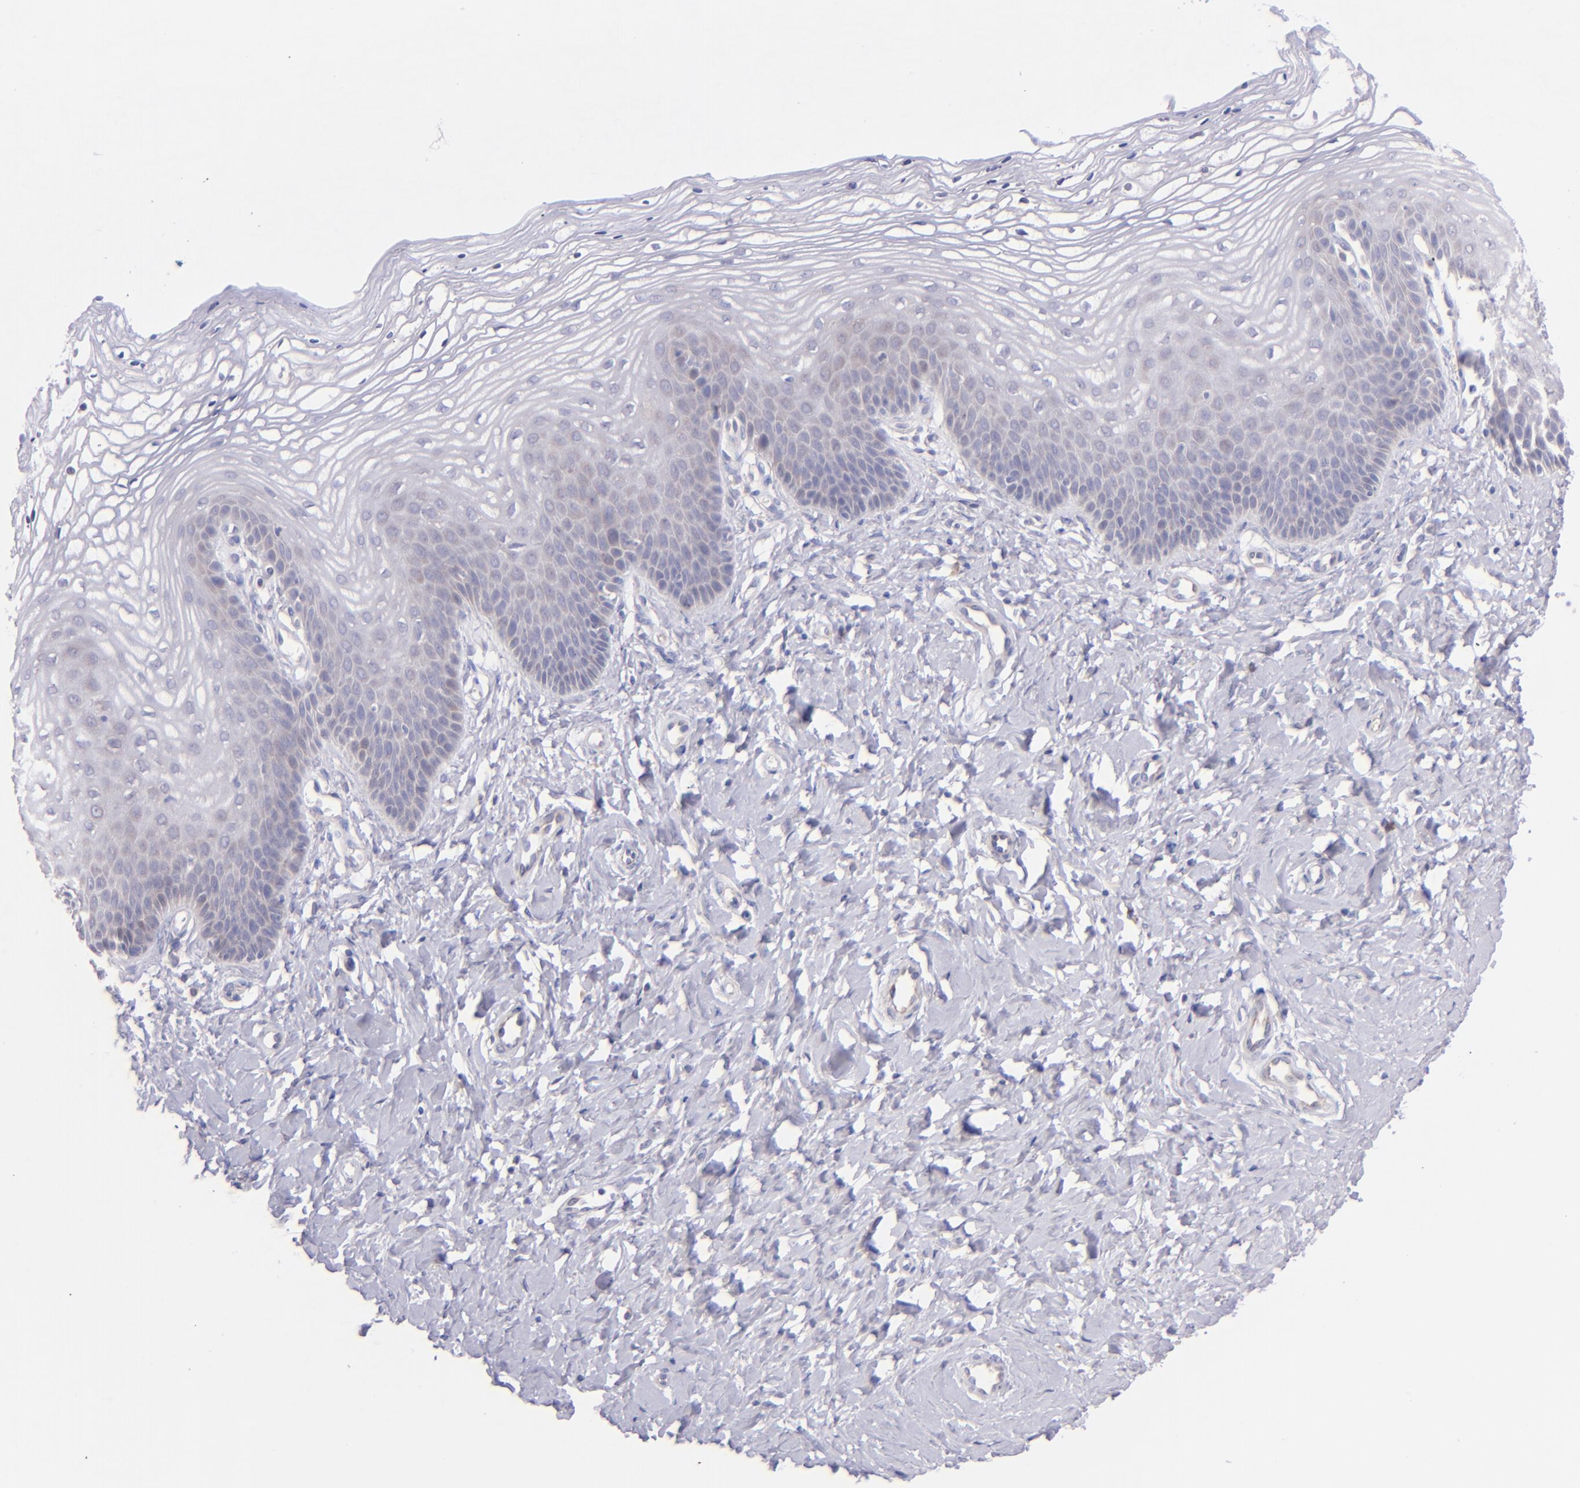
{"staining": {"intensity": "weak", "quantity": "<25%", "location": "cytoplasmic/membranous"}, "tissue": "vagina", "cell_type": "Squamous epithelial cells", "image_type": "normal", "snomed": [{"axis": "morphology", "description": "Normal tissue, NOS"}, {"axis": "topography", "description": "Vagina"}], "caption": "Immunohistochemistry (IHC) micrograph of benign human vagina stained for a protein (brown), which exhibits no expression in squamous epithelial cells. (DAB (3,3'-diaminobenzidine) immunohistochemistry (IHC) visualized using brightfield microscopy, high magnification).", "gene": "SH2D4A", "patient": {"sex": "female", "age": 68}}